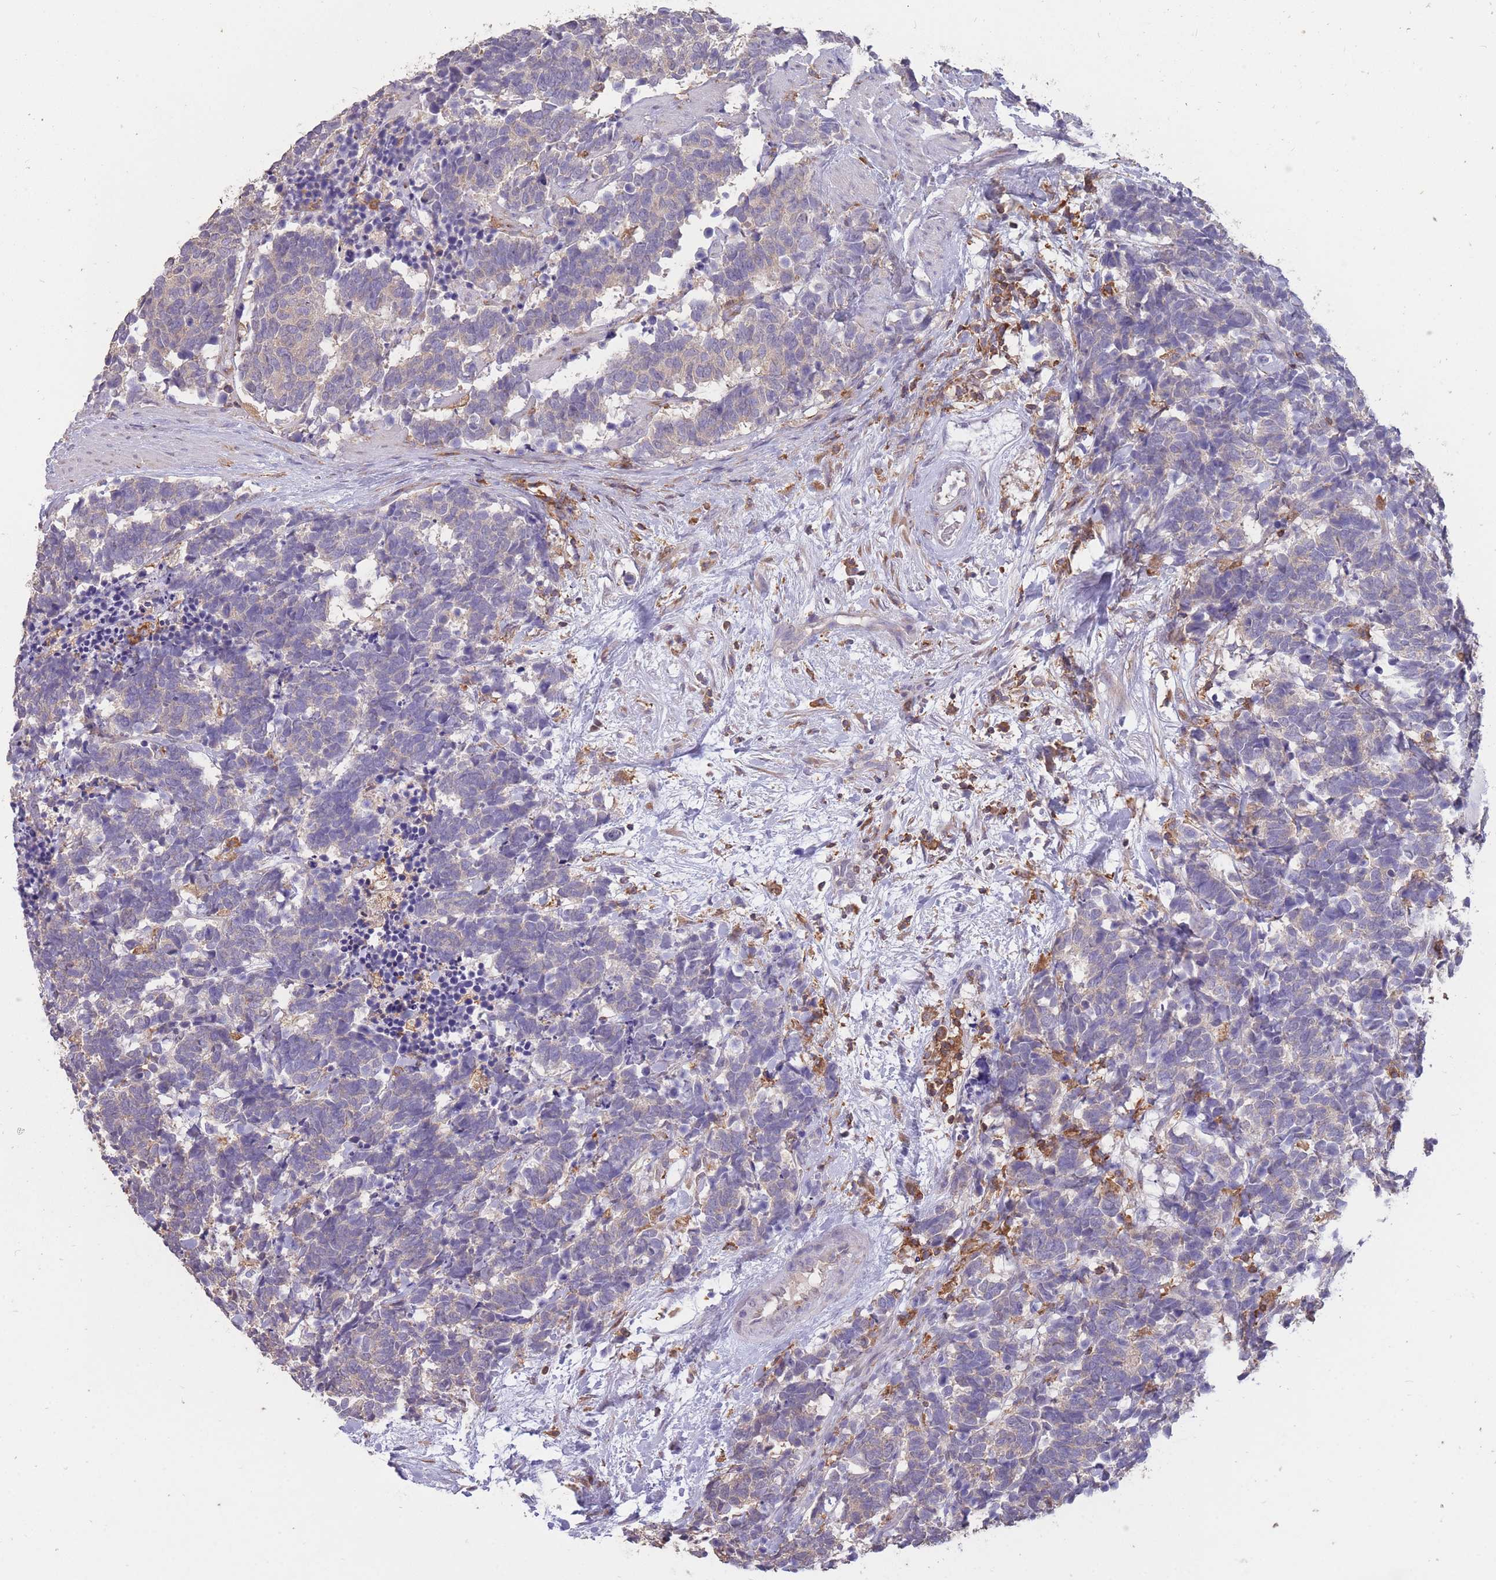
{"staining": {"intensity": "negative", "quantity": "none", "location": "none"}, "tissue": "carcinoid", "cell_type": "Tumor cells", "image_type": "cancer", "snomed": [{"axis": "morphology", "description": "Carcinoma, NOS"}, {"axis": "morphology", "description": "Carcinoid, malignant, NOS"}, {"axis": "topography", "description": "Prostate"}], "caption": "Immunohistochemical staining of carcinoid displays no significant positivity in tumor cells.", "gene": "GMIP", "patient": {"sex": "male", "age": 57}}